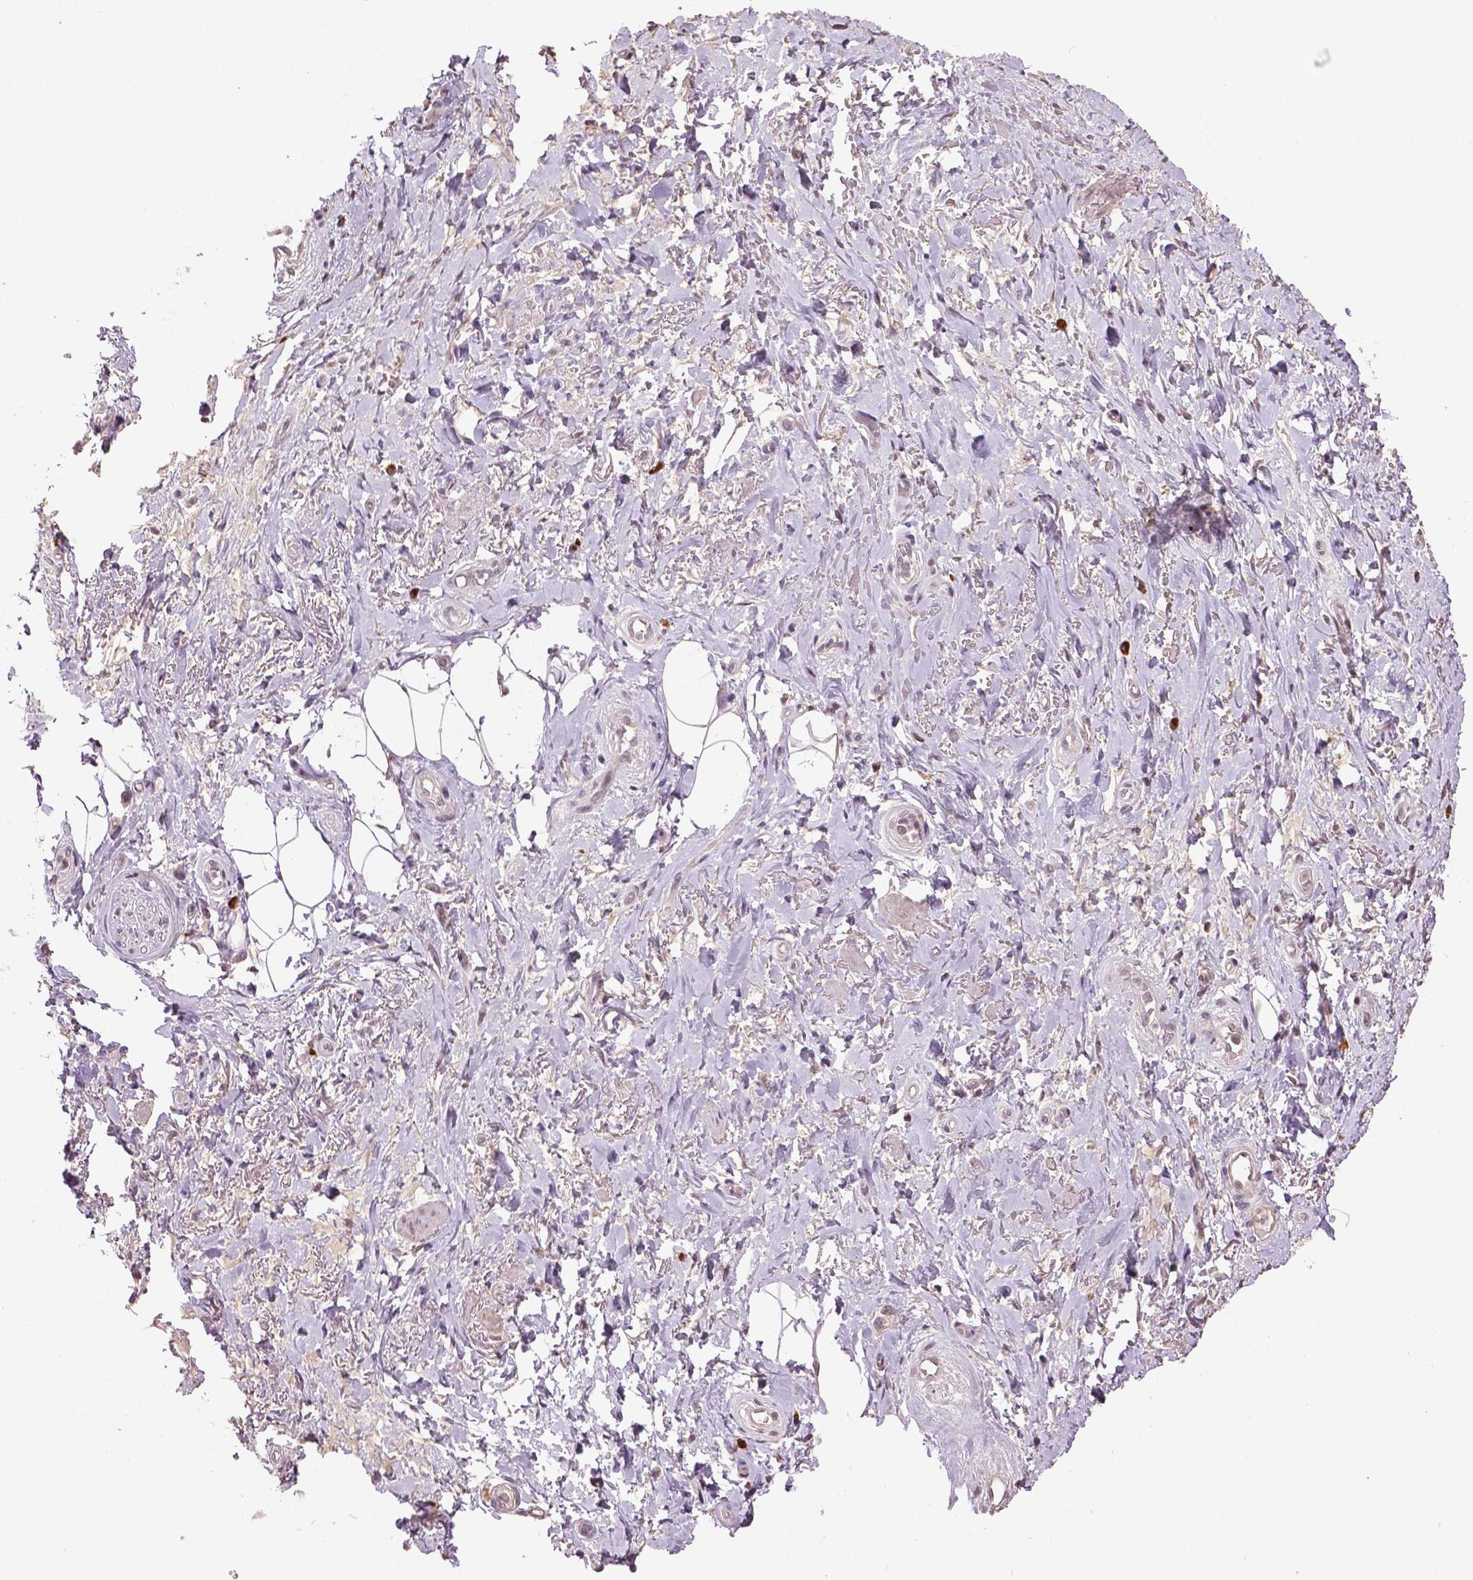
{"staining": {"intensity": "moderate", "quantity": "25%-75%", "location": "cytoplasmic/membranous"}, "tissue": "adipose tissue", "cell_type": "Adipocytes", "image_type": "normal", "snomed": [{"axis": "morphology", "description": "Normal tissue, NOS"}, {"axis": "topography", "description": "Anal"}, {"axis": "topography", "description": "Peripheral nerve tissue"}], "caption": "Immunohistochemical staining of unremarkable adipose tissue reveals 25%-75% levels of moderate cytoplasmic/membranous protein staining in approximately 25%-75% of adipocytes.", "gene": "DLX5", "patient": {"sex": "male", "age": 53}}